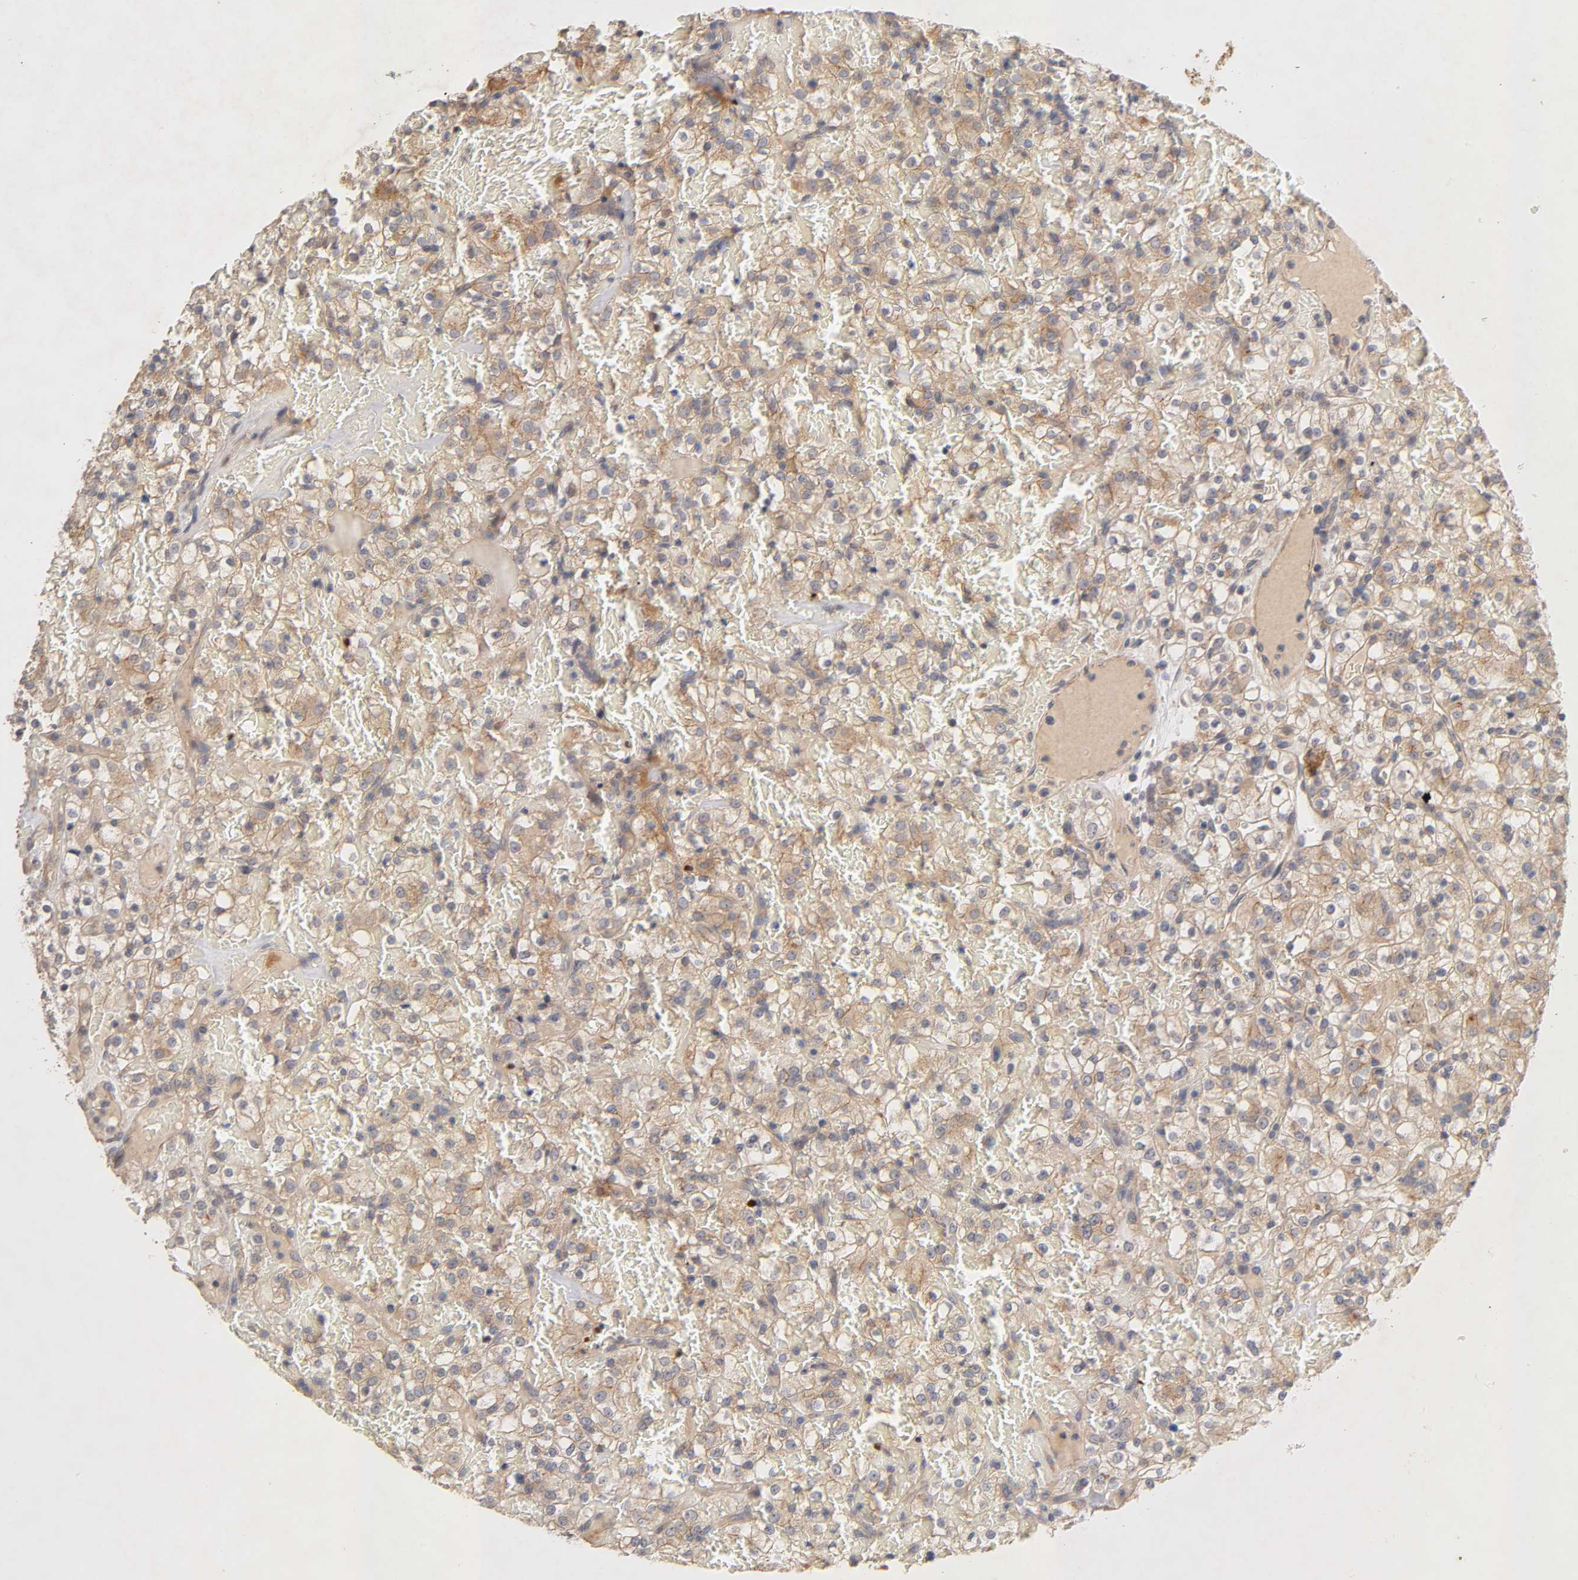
{"staining": {"intensity": "moderate", "quantity": ">75%", "location": "cytoplasmic/membranous"}, "tissue": "renal cancer", "cell_type": "Tumor cells", "image_type": "cancer", "snomed": [{"axis": "morphology", "description": "Normal tissue, NOS"}, {"axis": "morphology", "description": "Adenocarcinoma, NOS"}, {"axis": "topography", "description": "Kidney"}], "caption": "Renal adenocarcinoma stained with a brown dye exhibits moderate cytoplasmic/membranous positive positivity in about >75% of tumor cells.", "gene": "PDZD11", "patient": {"sex": "female", "age": 72}}